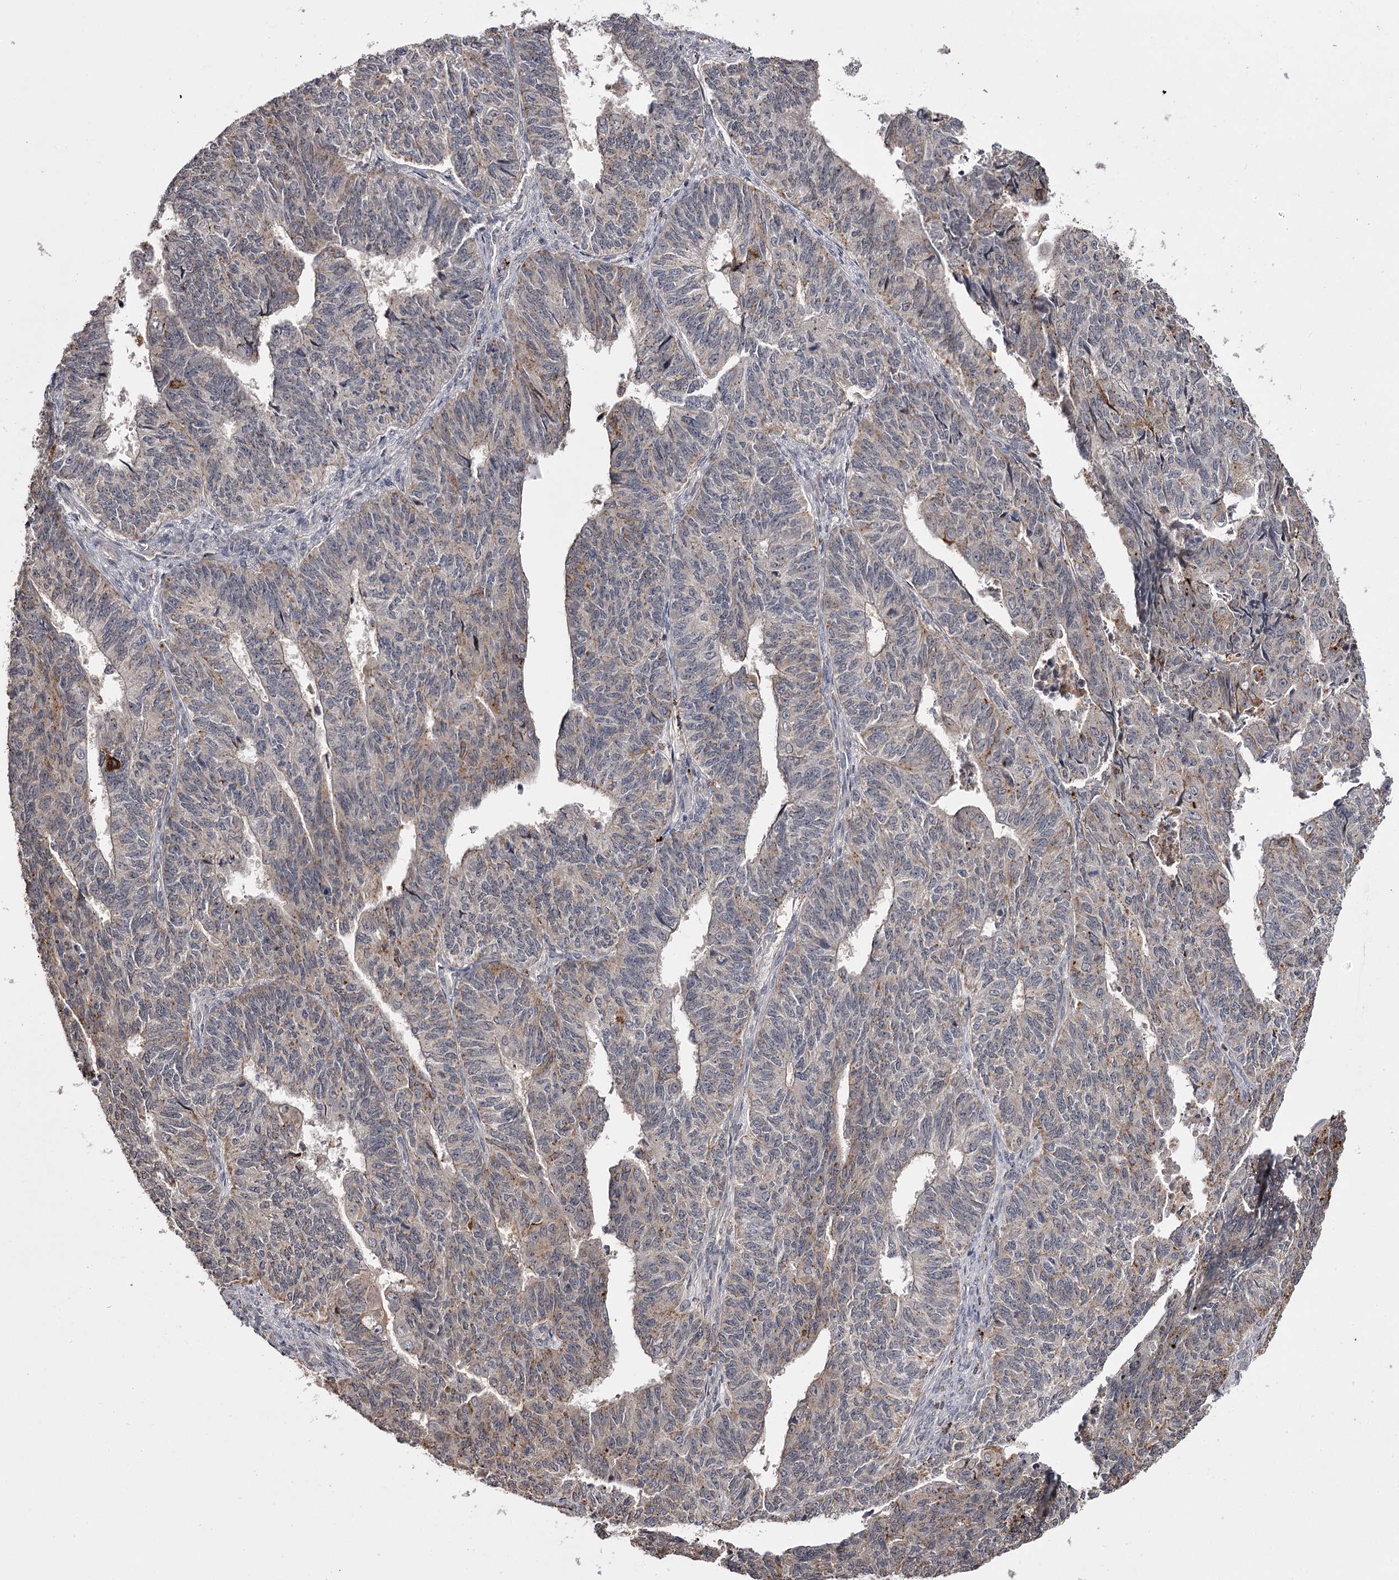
{"staining": {"intensity": "negative", "quantity": "none", "location": "none"}, "tissue": "endometrial cancer", "cell_type": "Tumor cells", "image_type": "cancer", "snomed": [{"axis": "morphology", "description": "Adenocarcinoma, NOS"}, {"axis": "topography", "description": "Endometrium"}], "caption": "High power microscopy photomicrograph of an immunohistochemistry (IHC) image of endometrial cancer, revealing no significant positivity in tumor cells. (DAB IHC visualized using brightfield microscopy, high magnification).", "gene": "SLC32A1", "patient": {"sex": "female", "age": 32}}